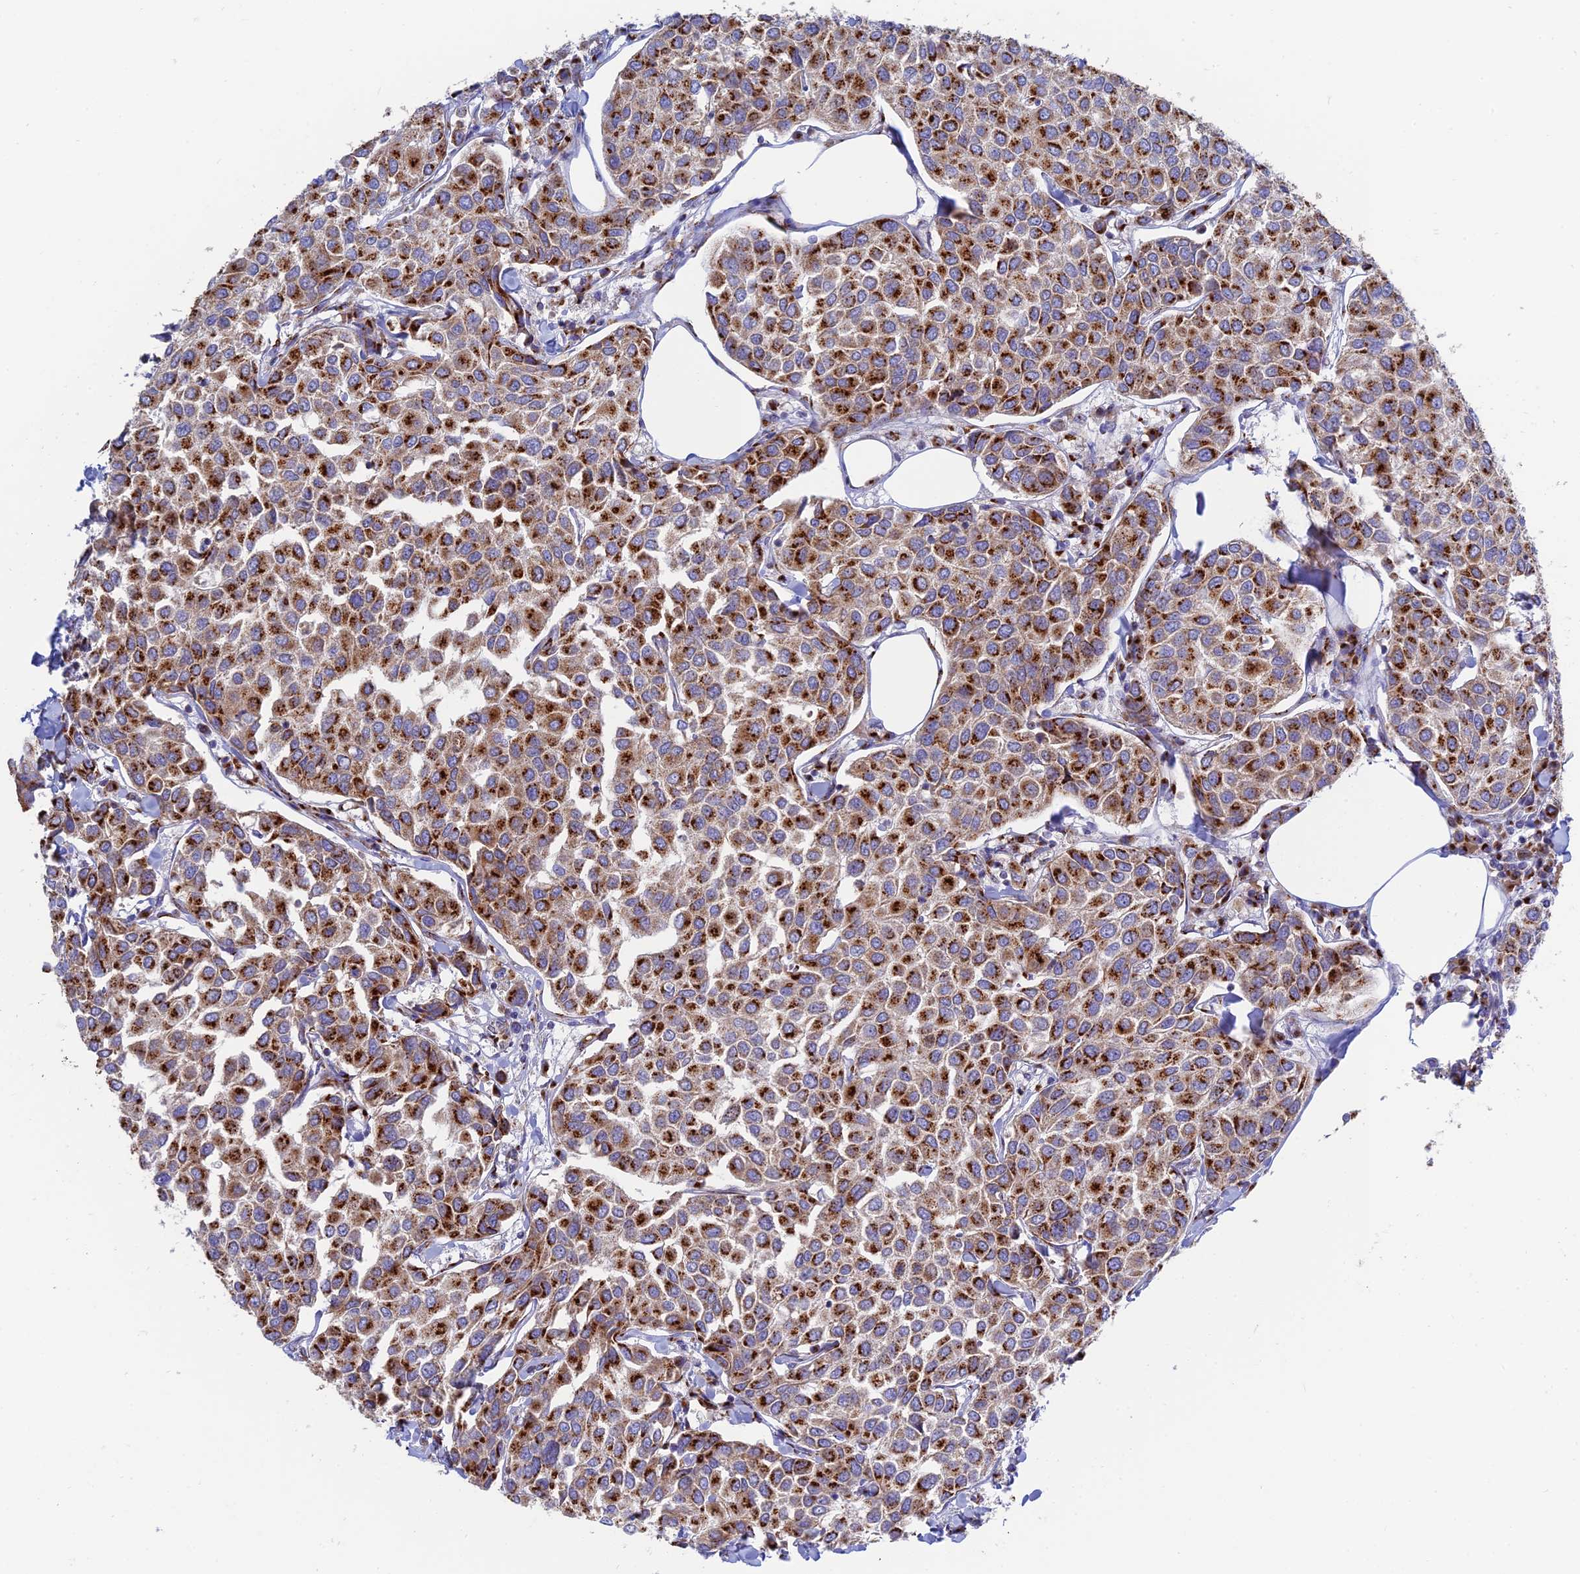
{"staining": {"intensity": "strong", "quantity": ">75%", "location": "cytoplasmic/membranous"}, "tissue": "breast cancer", "cell_type": "Tumor cells", "image_type": "cancer", "snomed": [{"axis": "morphology", "description": "Duct carcinoma"}, {"axis": "topography", "description": "Breast"}], "caption": "DAB immunohistochemical staining of breast cancer demonstrates strong cytoplasmic/membranous protein staining in approximately >75% of tumor cells.", "gene": "HS2ST1", "patient": {"sex": "female", "age": 55}}